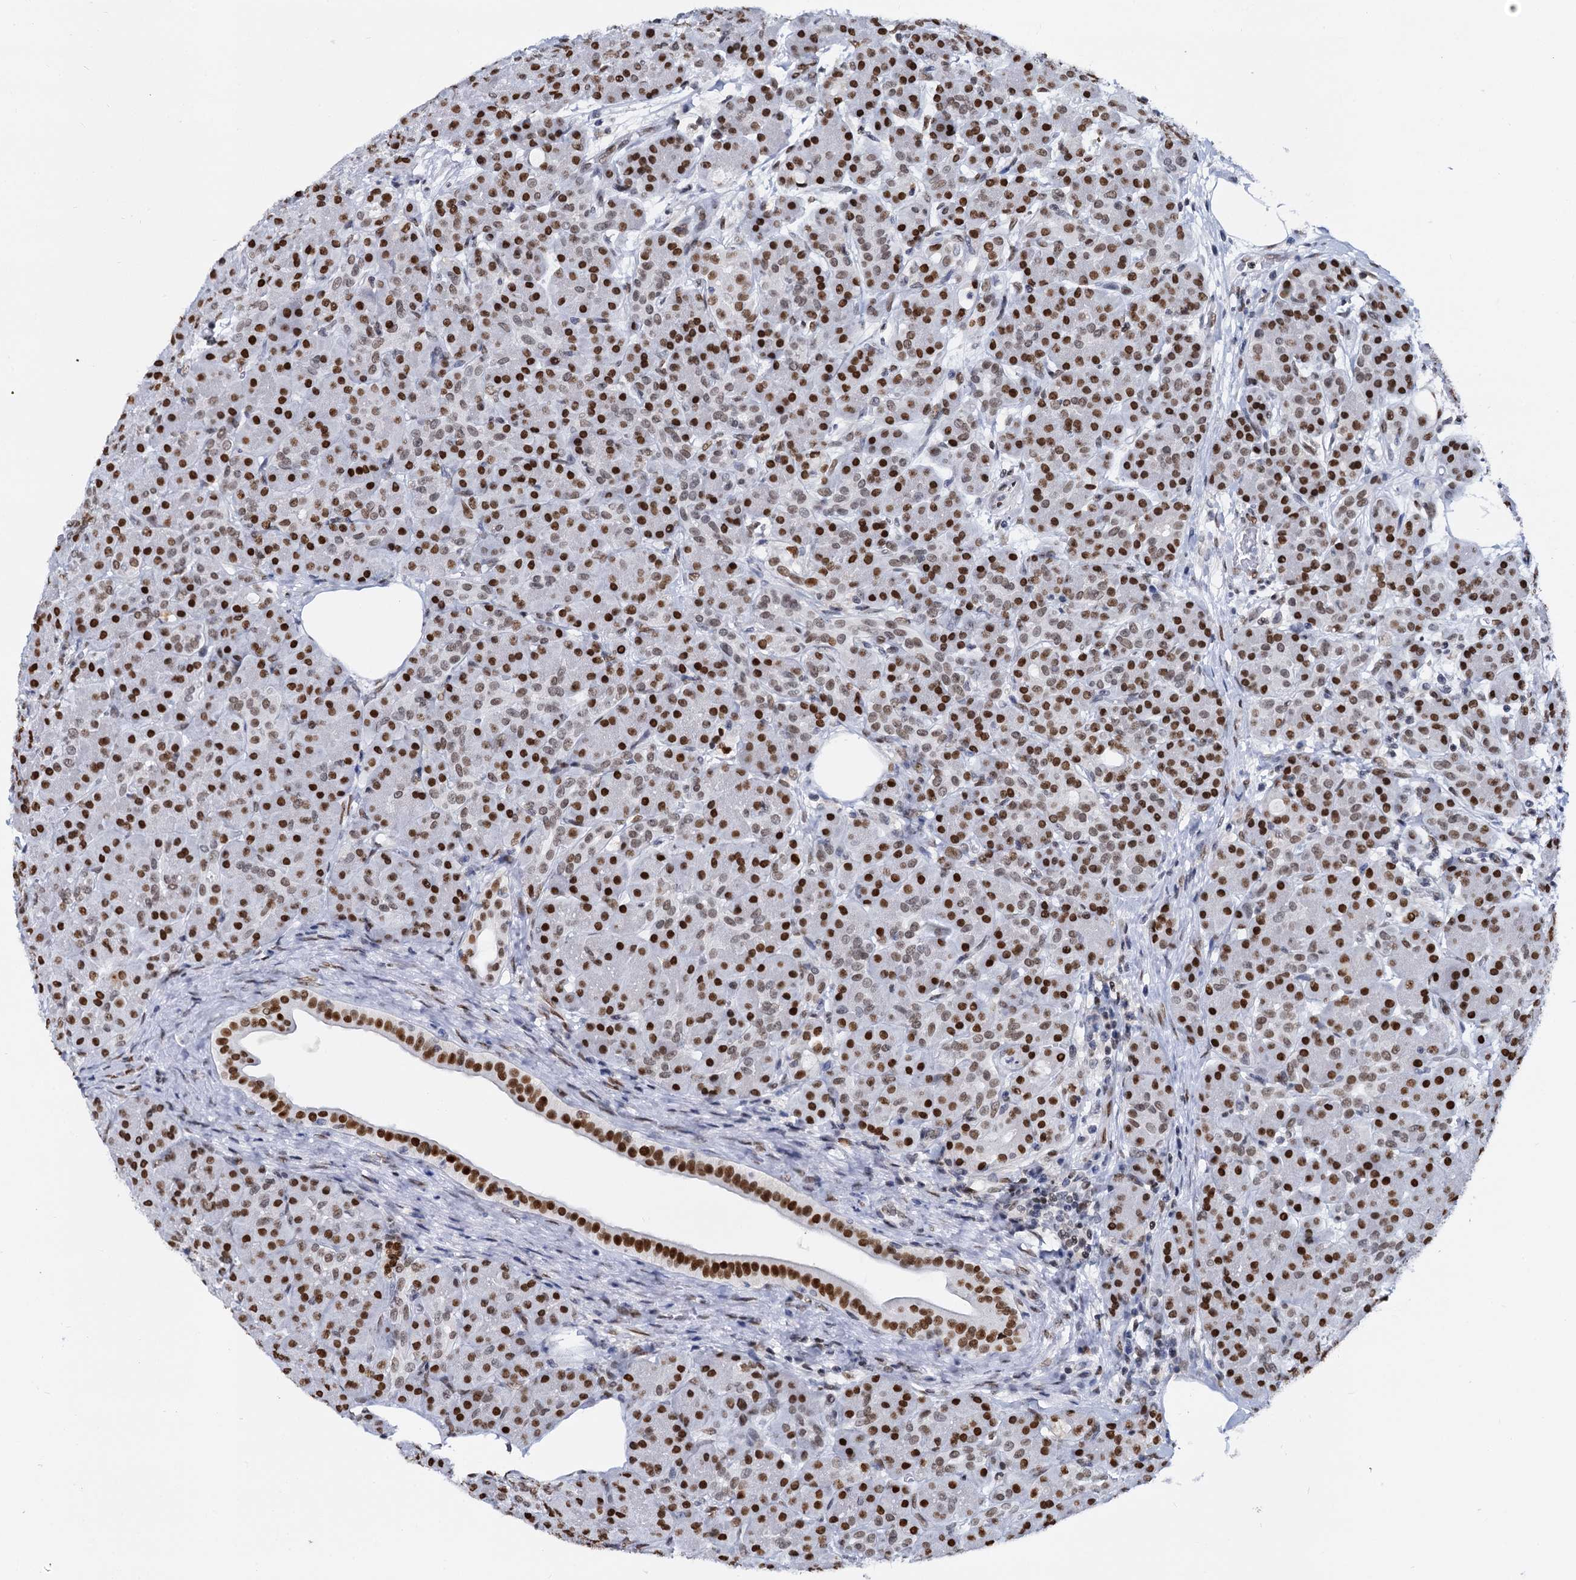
{"staining": {"intensity": "strong", "quantity": ">75%", "location": "nuclear"}, "tissue": "pancreas", "cell_type": "Exocrine glandular cells", "image_type": "normal", "snomed": [{"axis": "morphology", "description": "Normal tissue, NOS"}, {"axis": "topography", "description": "Pancreas"}], "caption": "Protein expression by IHC displays strong nuclear staining in about >75% of exocrine glandular cells in benign pancreas. (brown staining indicates protein expression, while blue staining denotes nuclei).", "gene": "CMAS", "patient": {"sex": "male", "age": 63}}